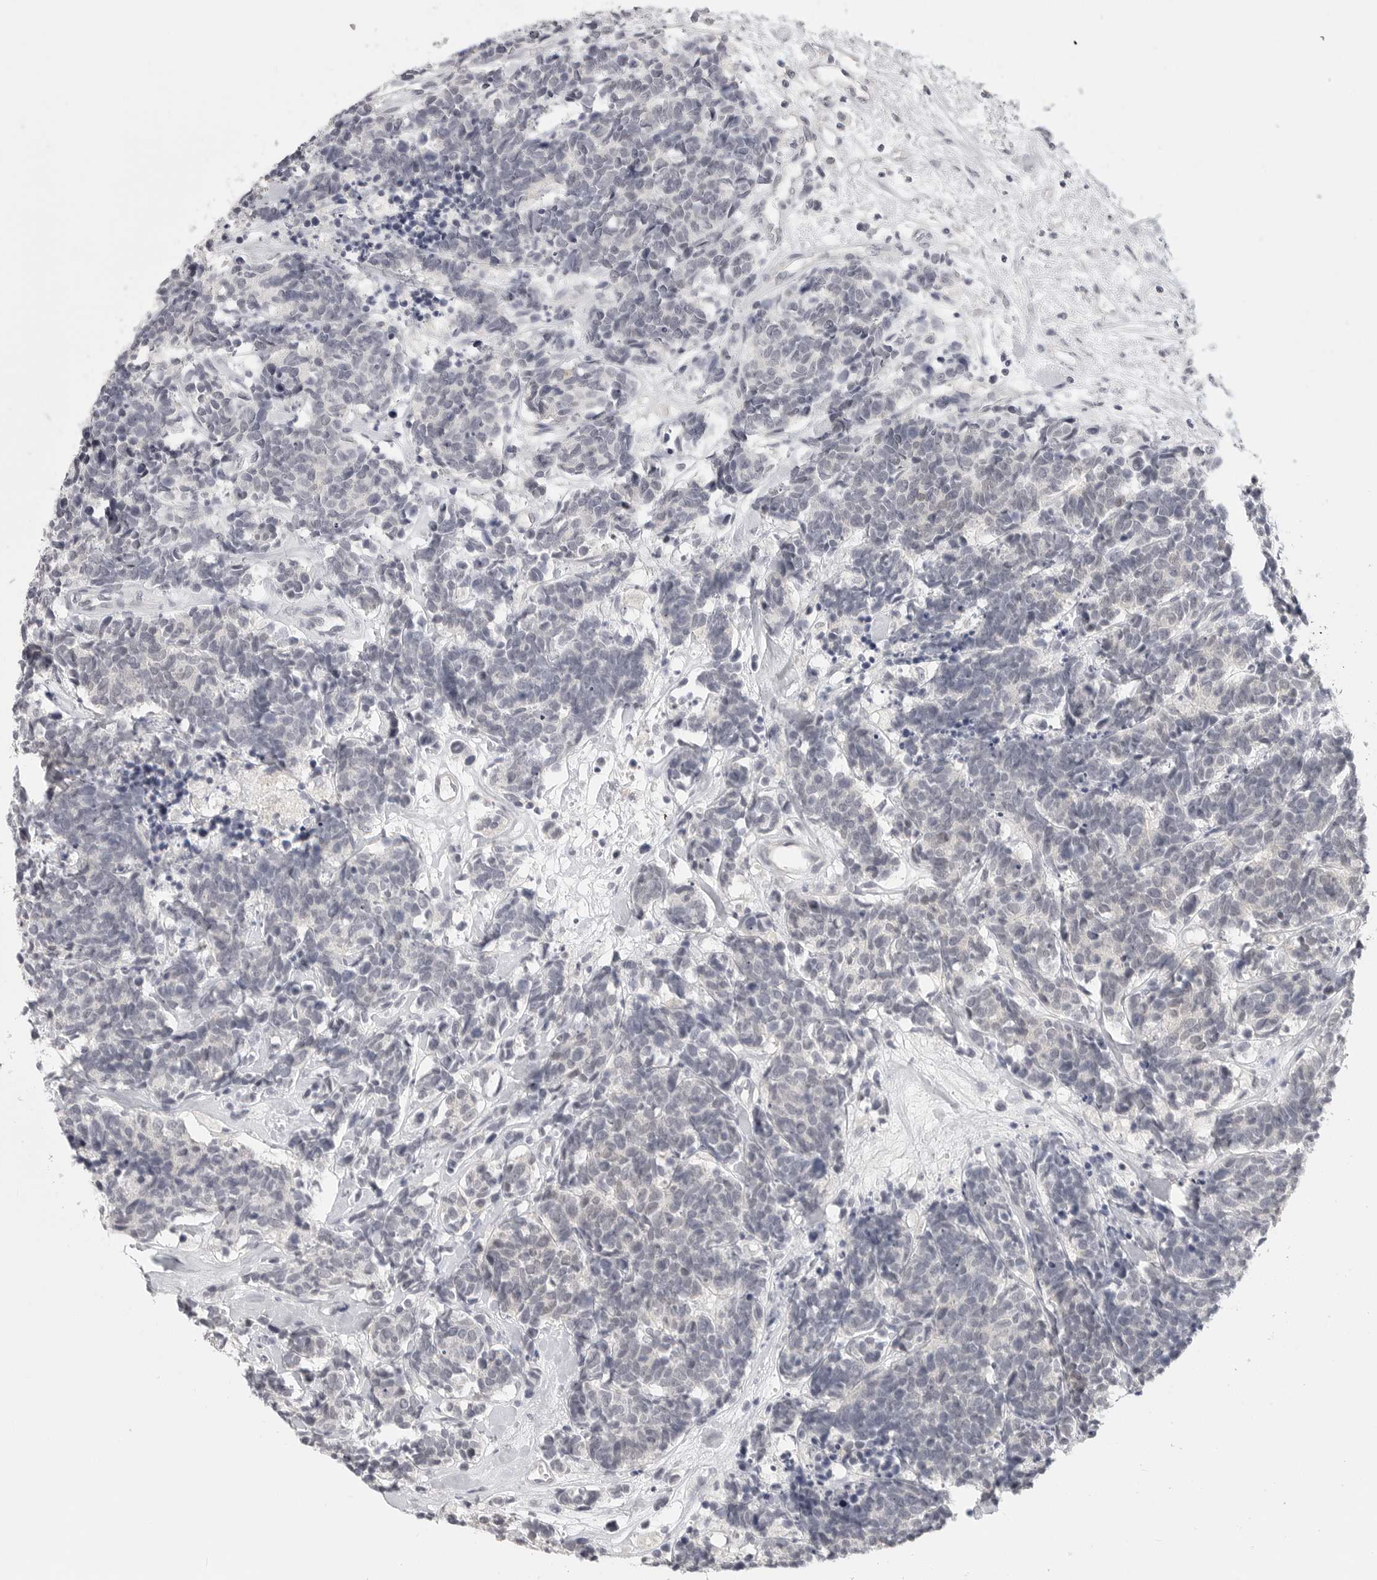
{"staining": {"intensity": "negative", "quantity": "none", "location": "none"}, "tissue": "carcinoid", "cell_type": "Tumor cells", "image_type": "cancer", "snomed": [{"axis": "morphology", "description": "Carcinoma, NOS"}, {"axis": "morphology", "description": "Carcinoid, malignant, NOS"}, {"axis": "topography", "description": "Urinary bladder"}], "caption": "This is a image of IHC staining of carcinoid, which shows no expression in tumor cells.", "gene": "HMGCS2", "patient": {"sex": "male", "age": 57}}